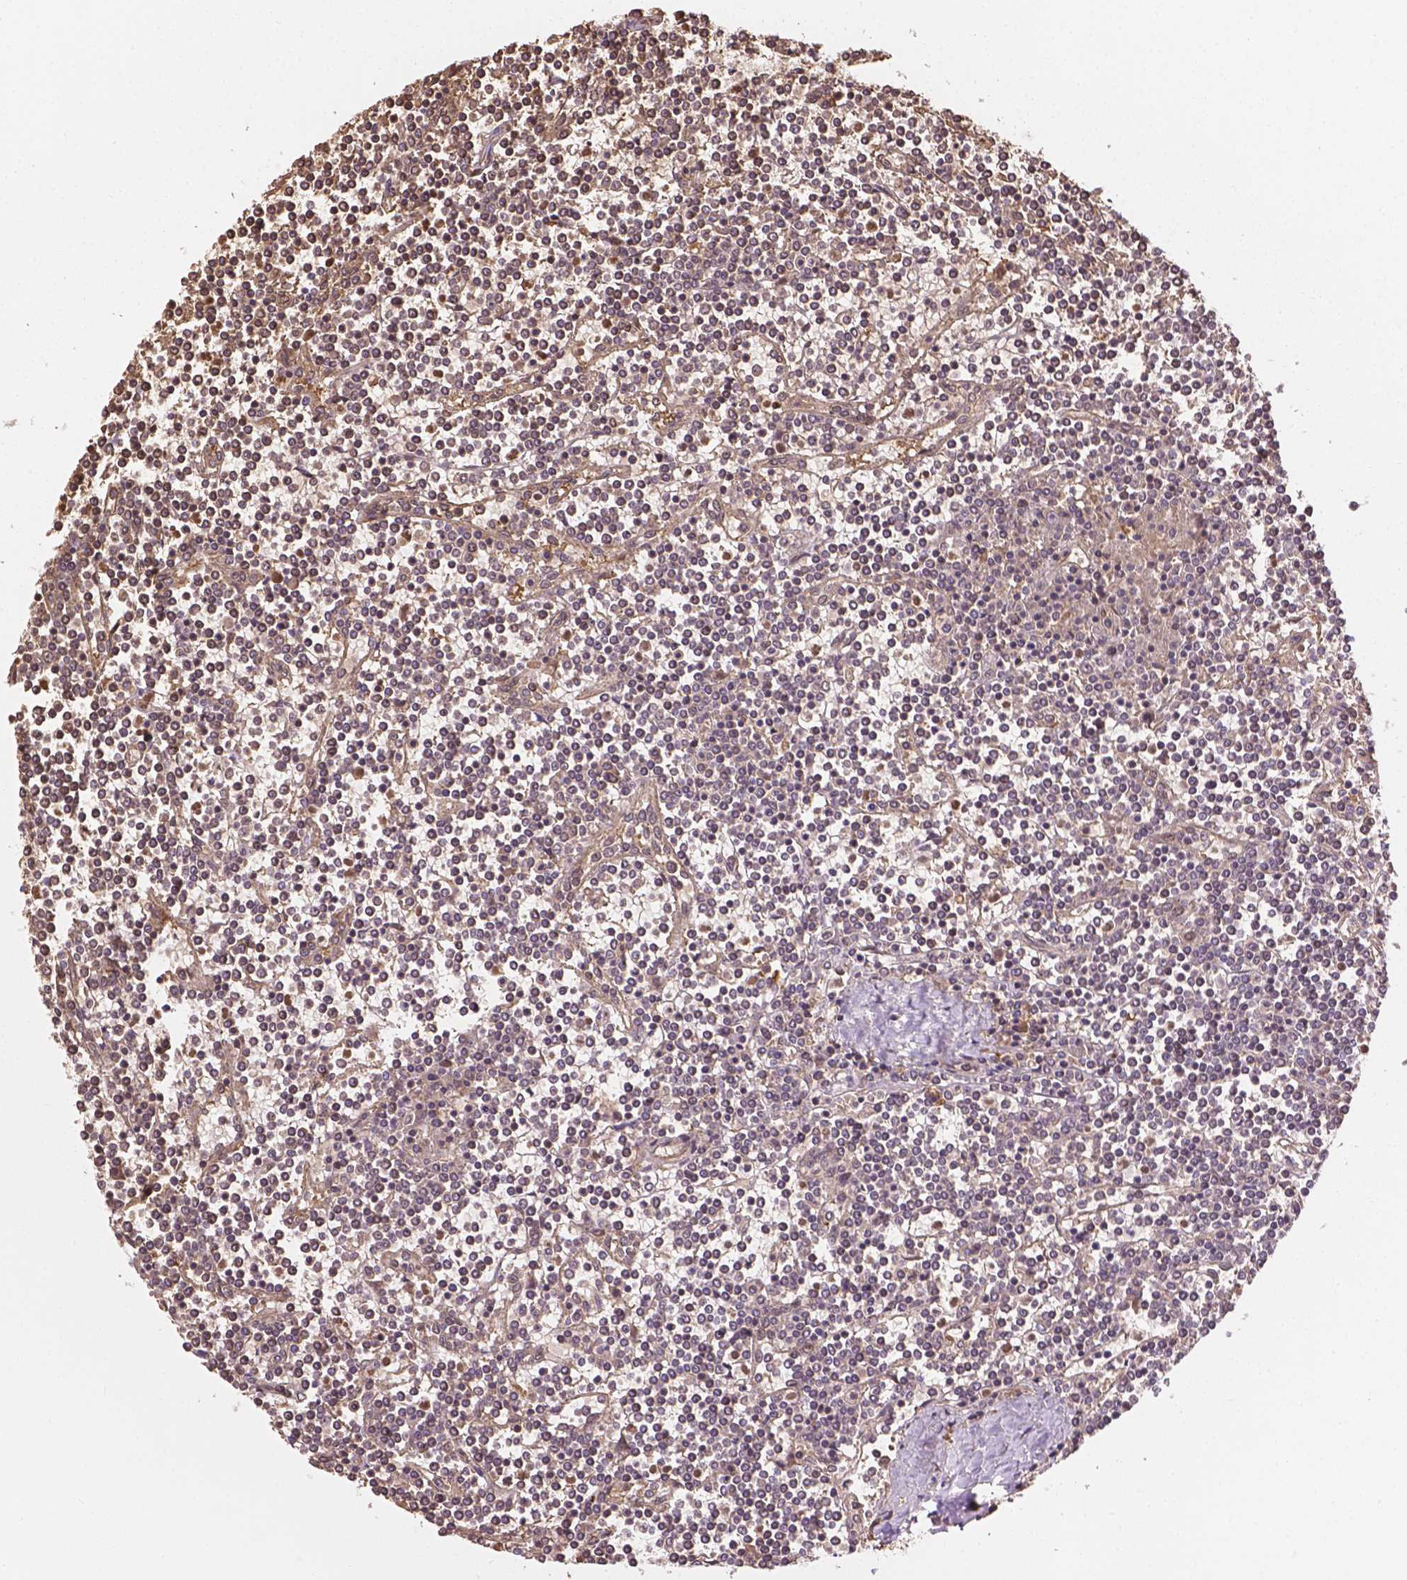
{"staining": {"intensity": "negative", "quantity": "none", "location": "none"}, "tissue": "lymphoma", "cell_type": "Tumor cells", "image_type": "cancer", "snomed": [{"axis": "morphology", "description": "Malignant lymphoma, non-Hodgkin's type, Low grade"}, {"axis": "topography", "description": "Spleen"}], "caption": "DAB (3,3'-diaminobenzidine) immunohistochemical staining of low-grade malignant lymphoma, non-Hodgkin's type demonstrates no significant positivity in tumor cells. (Stains: DAB immunohistochemistry (IHC) with hematoxylin counter stain, Microscopy: brightfield microscopy at high magnification).", "gene": "YAP1", "patient": {"sex": "female", "age": 19}}